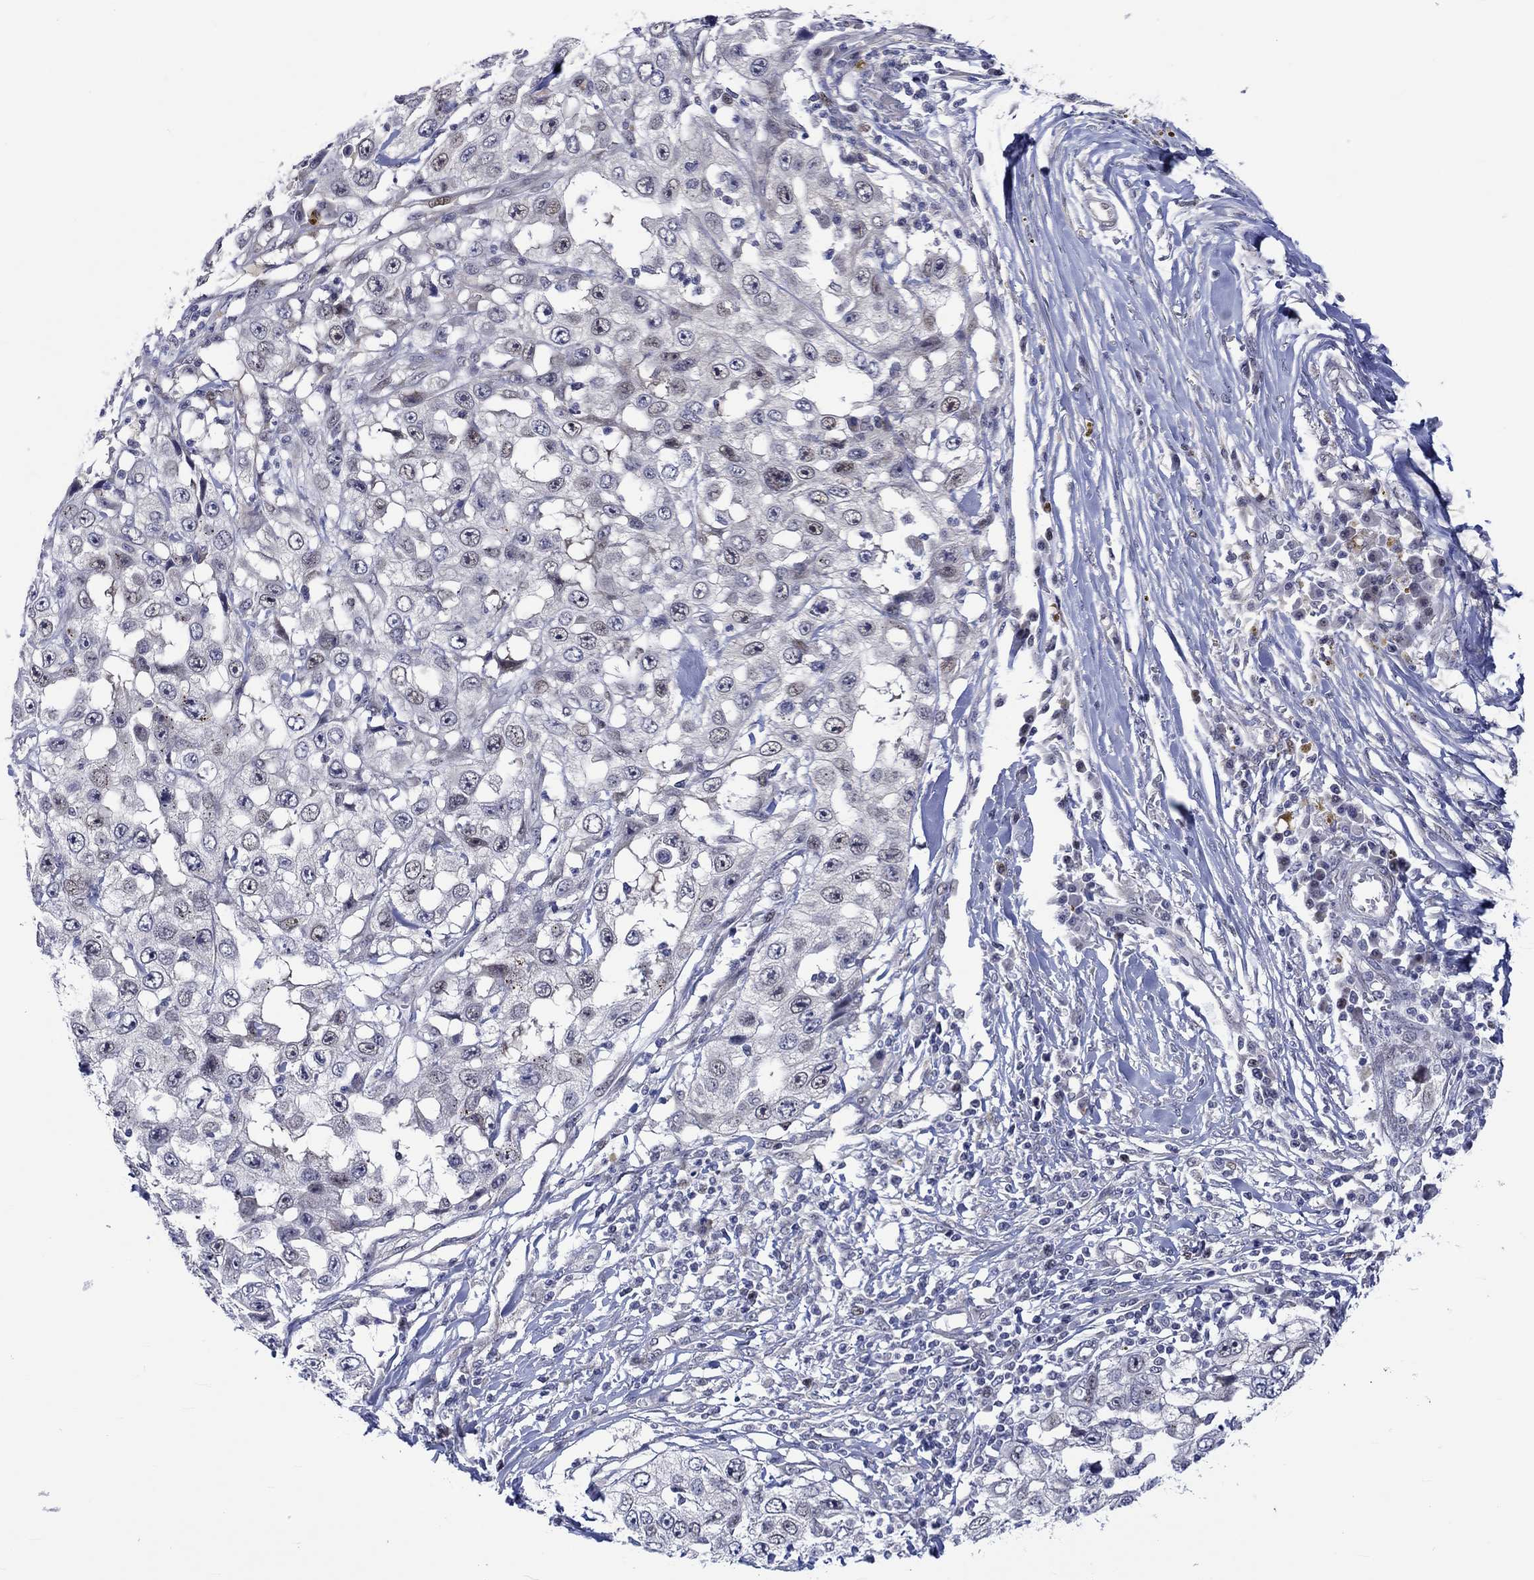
{"staining": {"intensity": "negative", "quantity": "none", "location": "none"}, "tissue": "skin cancer", "cell_type": "Tumor cells", "image_type": "cancer", "snomed": [{"axis": "morphology", "description": "Squamous cell carcinoma, NOS"}, {"axis": "topography", "description": "Skin"}], "caption": "IHC of human skin cancer (squamous cell carcinoma) reveals no positivity in tumor cells.", "gene": "E2F8", "patient": {"sex": "male", "age": 82}}